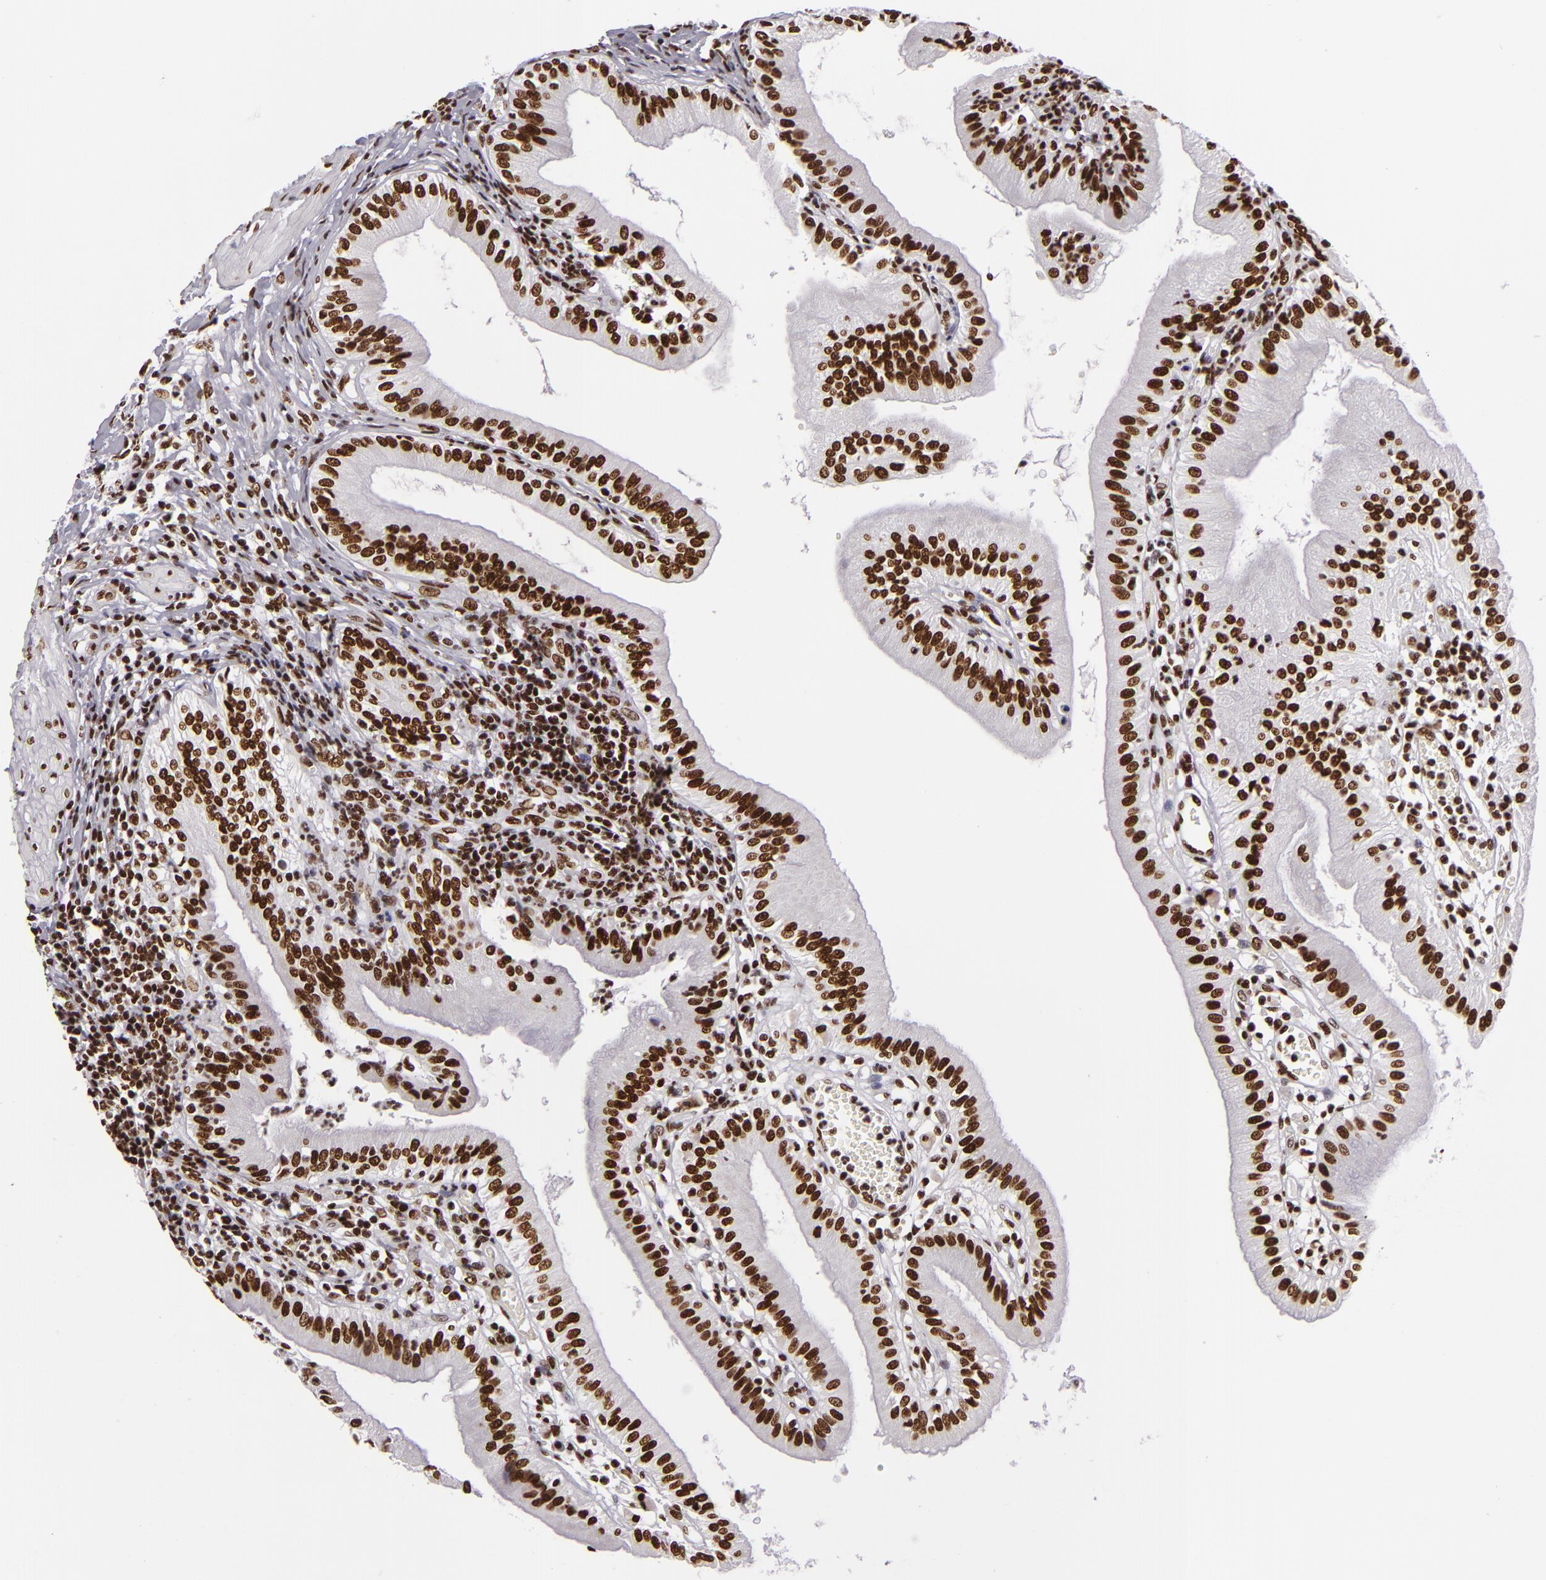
{"staining": {"intensity": "strong", "quantity": ">75%", "location": "nuclear"}, "tissue": "gallbladder", "cell_type": "Glandular cells", "image_type": "normal", "snomed": [{"axis": "morphology", "description": "Normal tissue, NOS"}, {"axis": "topography", "description": "Gallbladder"}], "caption": "Immunohistochemistry micrograph of normal gallbladder stained for a protein (brown), which demonstrates high levels of strong nuclear staining in about >75% of glandular cells.", "gene": "SAFB", "patient": {"sex": "male", "age": 58}}